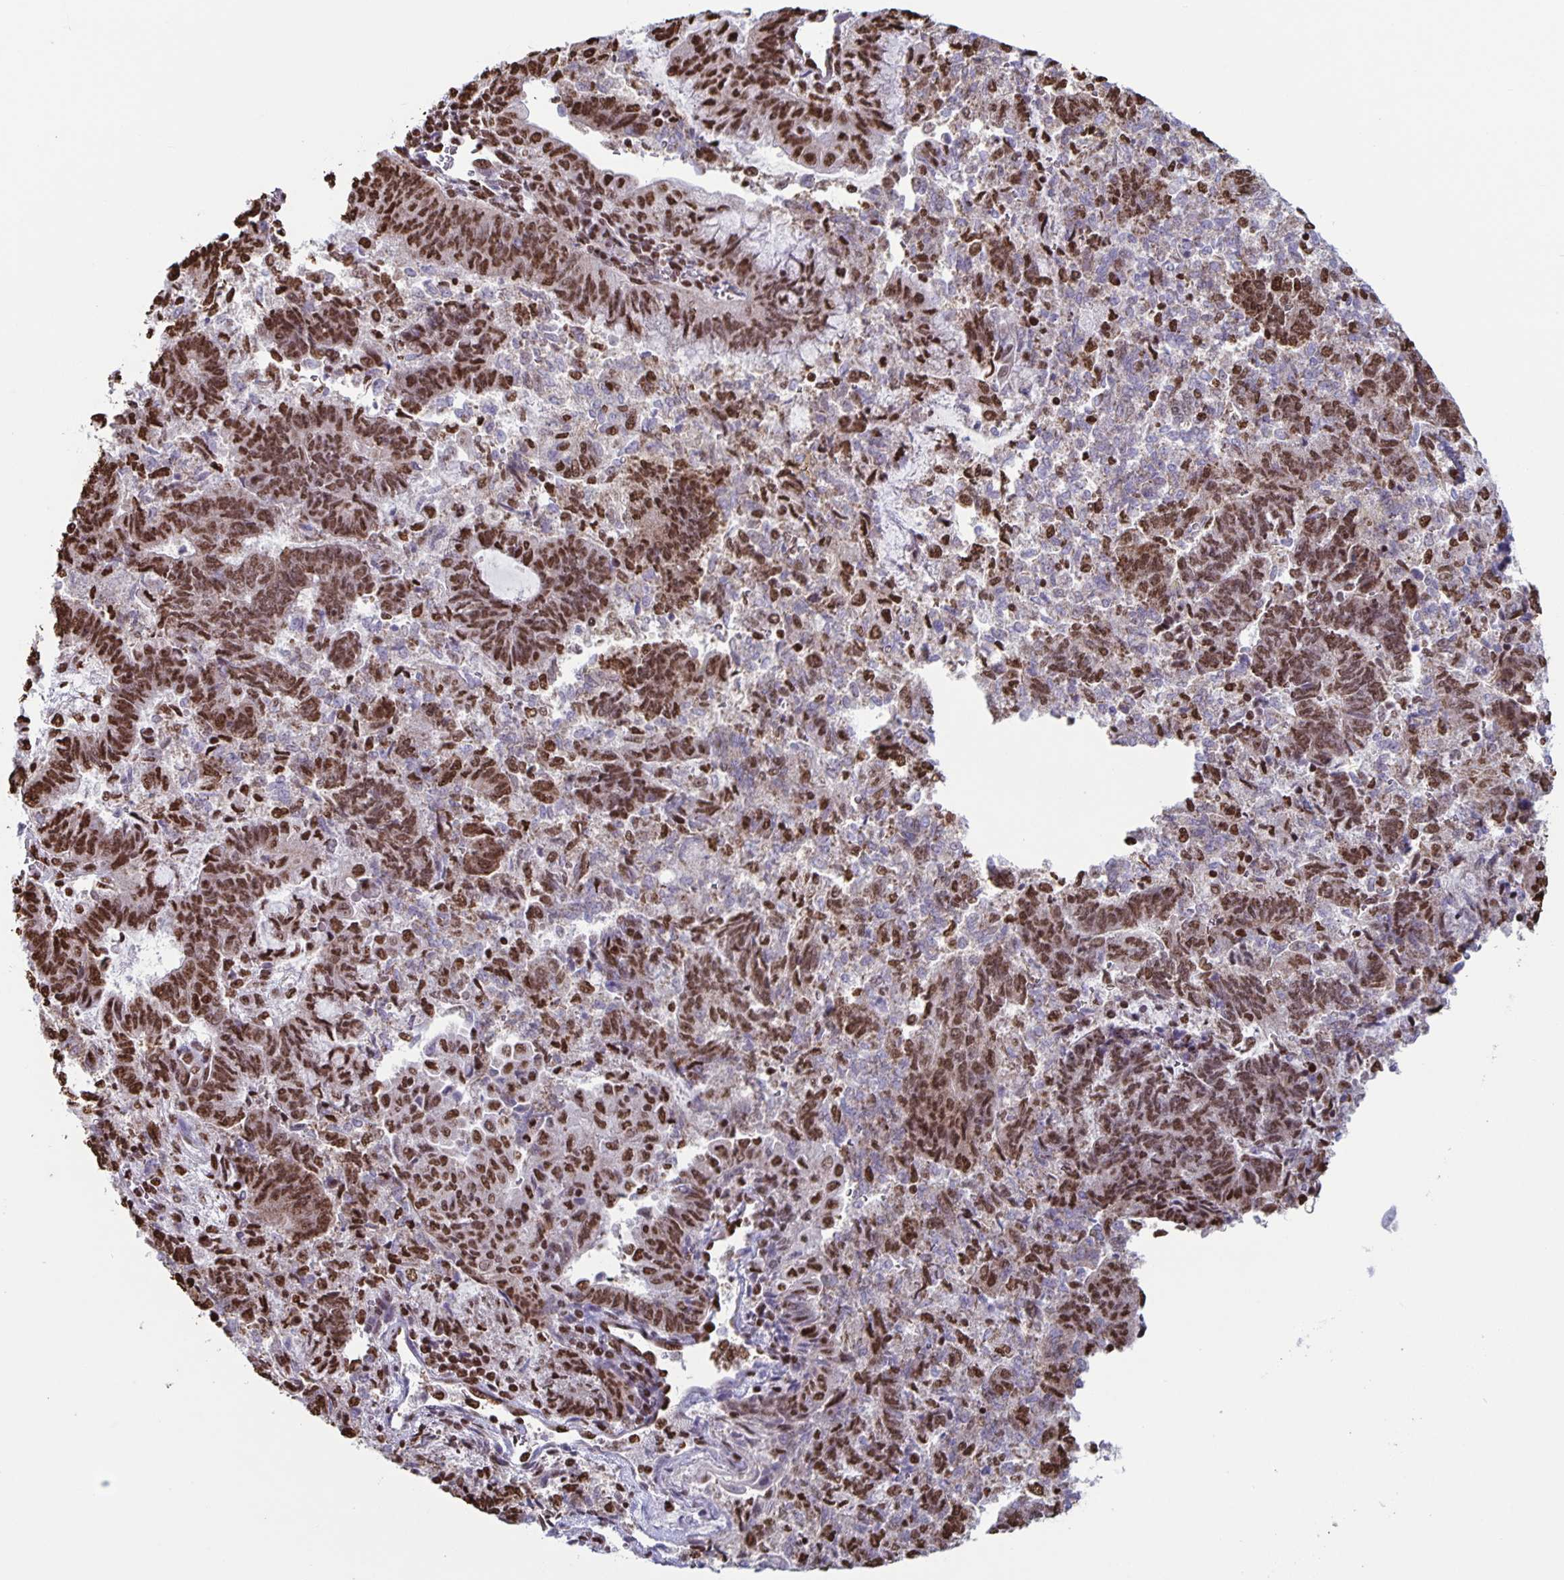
{"staining": {"intensity": "strong", "quantity": ">75%", "location": "nuclear"}, "tissue": "endometrial cancer", "cell_type": "Tumor cells", "image_type": "cancer", "snomed": [{"axis": "morphology", "description": "Adenocarcinoma, NOS"}, {"axis": "topography", "description": "Endometrium"}], "caption": "Immunohistochemistry micrograph of human endometrial cancer stained for a protein (brown), which reveals high levels of strong nuclear staining in about >75% of tumor cells.", "gene": "DUT", "patient": {"sex": "female", "age": 65}}